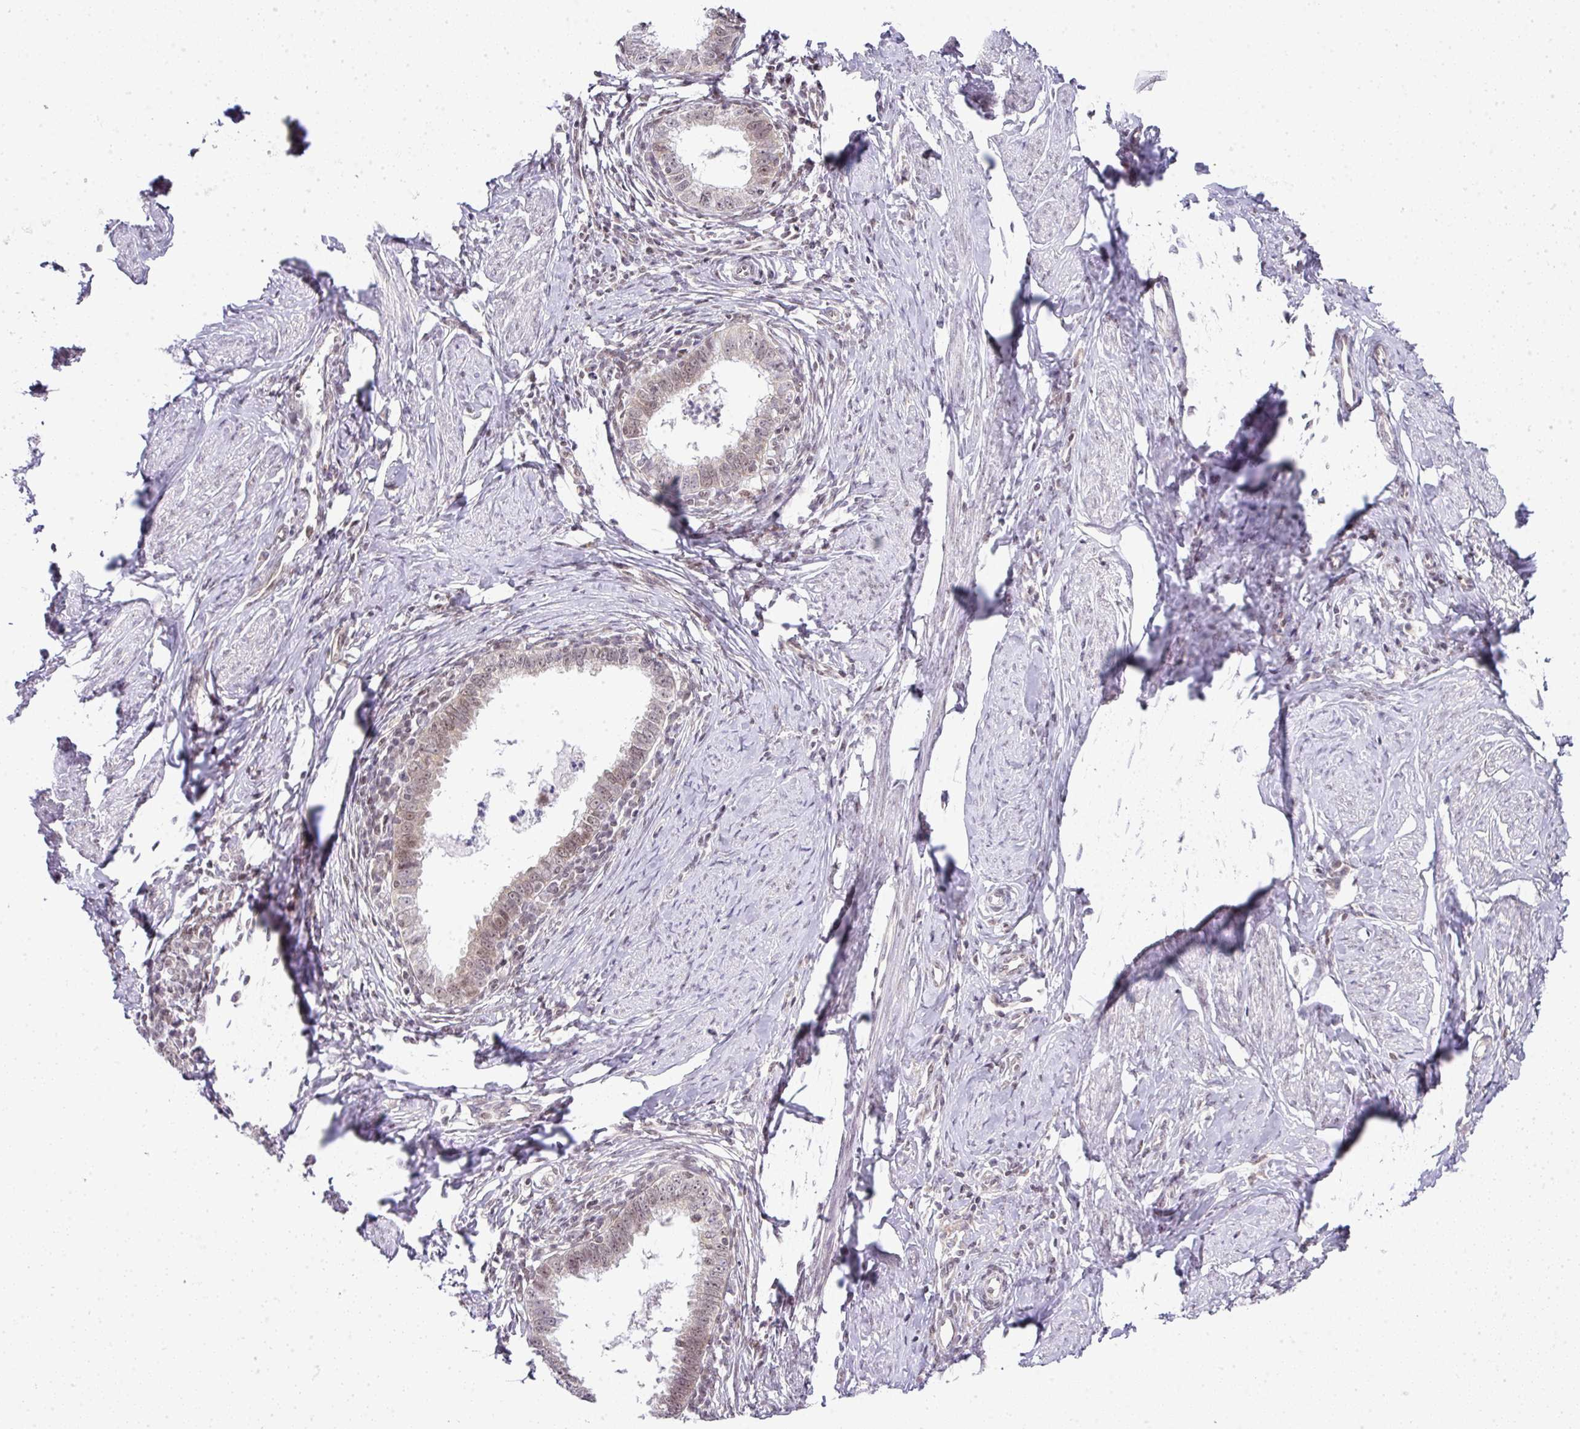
{"staining": {"intensity": "weak", "quantity": ">75%", "location": "nuclear"}, "tissue": "cervical cancer", "cell_type": "Tumor cells", "image_type": "cancer", "snomed": [{"axis": "morphology", "description": "Adenocarcinoma, NOS"}, {"axis": "topography", "description": "Cervix"}], "caption": "The immunohistochemical stain highlights weak nuclear expression in tumor cells of cervical cancer tissue.", "gene": "FAM32A", "patient": {"sex": "female", "age": 36}}